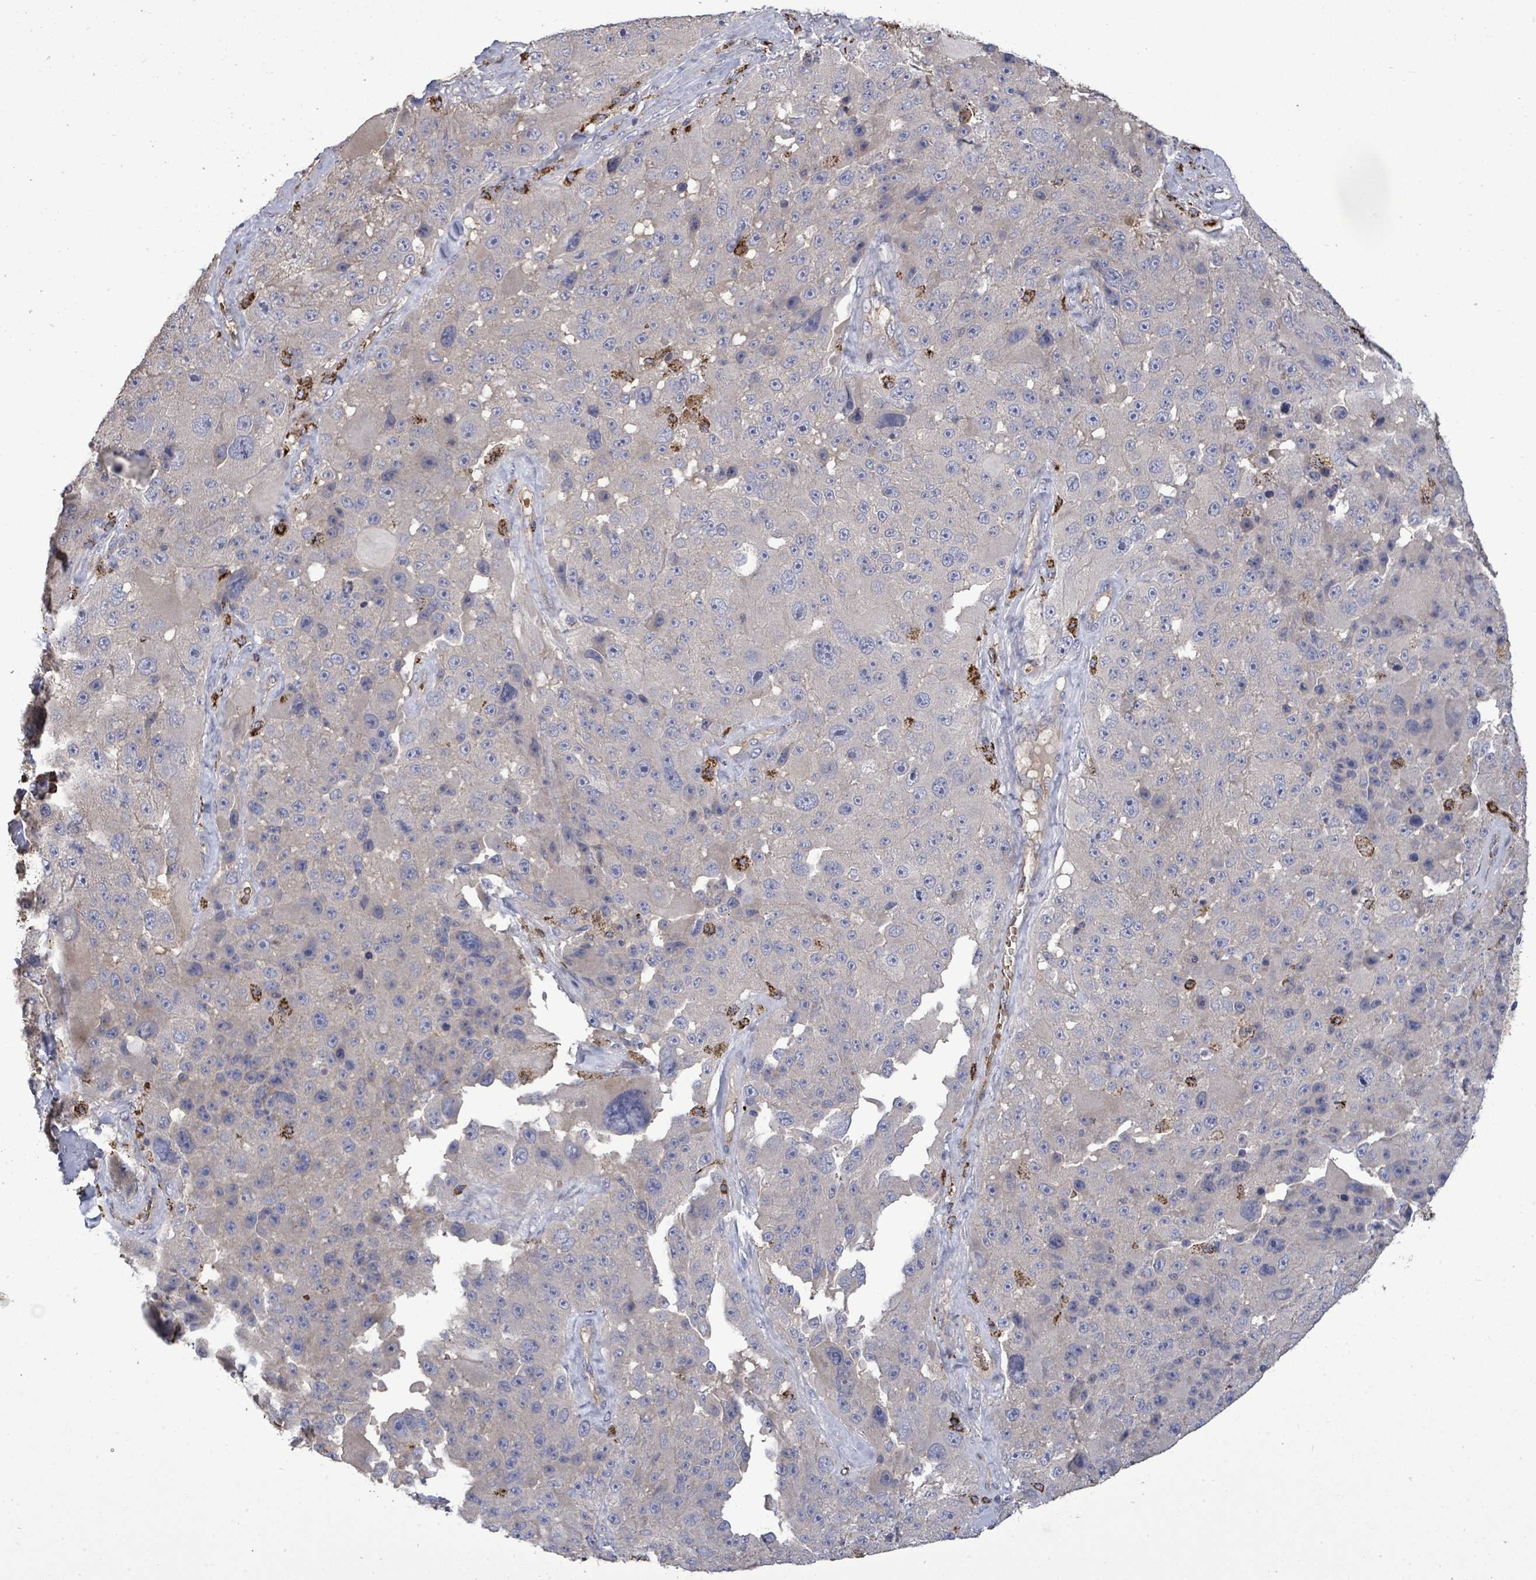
{"staining": {"intensity": "negative", "quantity": "none", "location": "none"}, "tissue": "melanoma", "cell_type": "Tumor cells", "image_type": "cancer", "snomed": [{"axis": "morphology", "description": "Malignant melanoma, Metastatic site"}, {"axis": "topography", "description": "Lymph node"}], "caption": "High power microscopy image of an immunohistochemistry (IHC) photomicrograph of malignant melanoma (metastatic site), revealing no significant staining in tumor cells.", "gene": "MTMR12", "patient": {"sex": "male", "age": 62}}